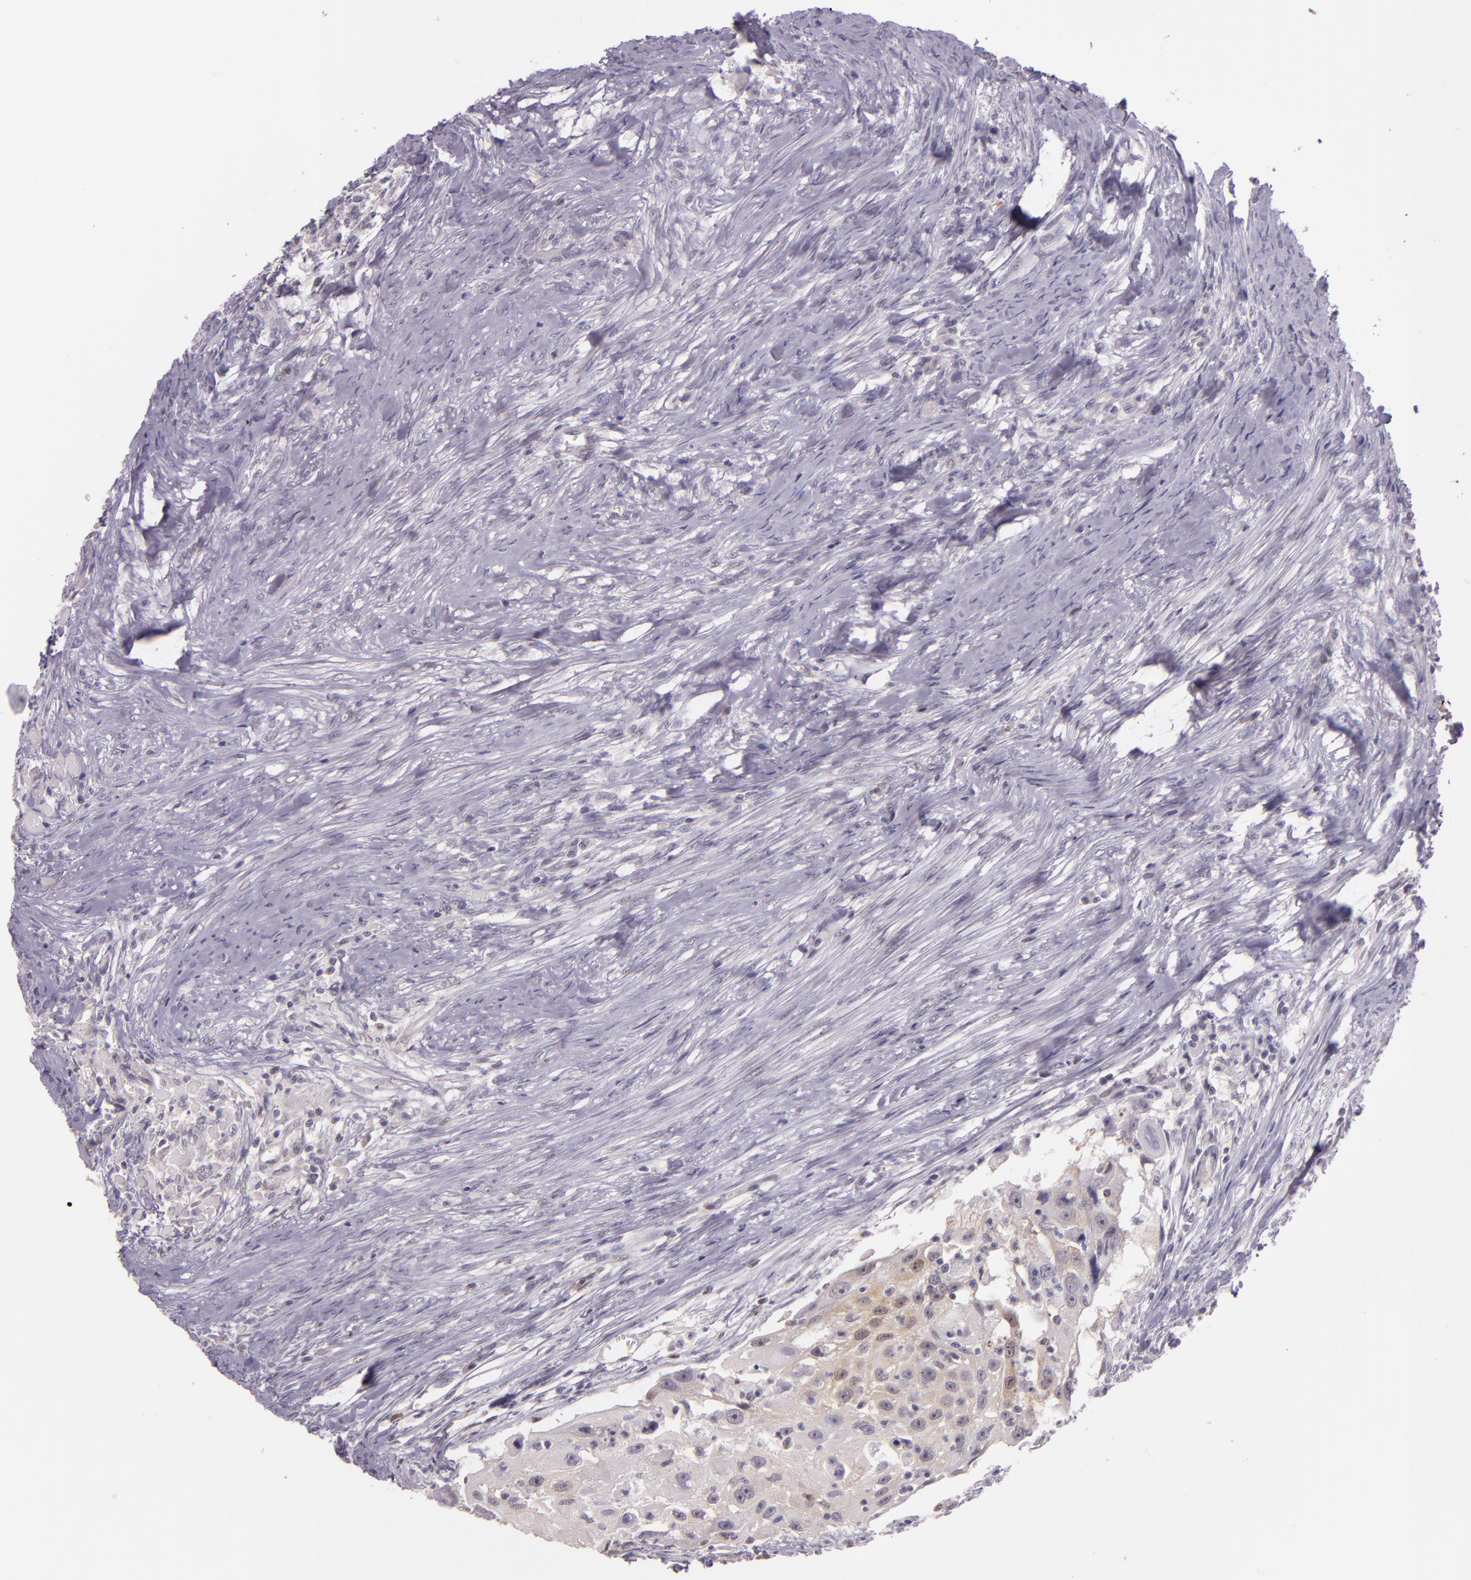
{"staining": {"intensity": "weak", "quantity": "25%-75%", "location": "cytoplasmic/membranous,nuclear"}, "tissue": "head and neck cancer", "cell_type": "Tumor cells", "image_type": "cancer", "snomed": [{"axis": "morphology", "description": "Squamous cell carcinoma, NOS"}, {"axis": "topography", "description": "Head-Neck"}], "caption": "Human head and neck cancer stained for a protein (brown) shows weak cytoplasmic/membranous and nuclear positive positivity in about 25%-75% of tumor cells.", "gene": "HSPA8", "patient": {"sex": "male", "age": 64}}